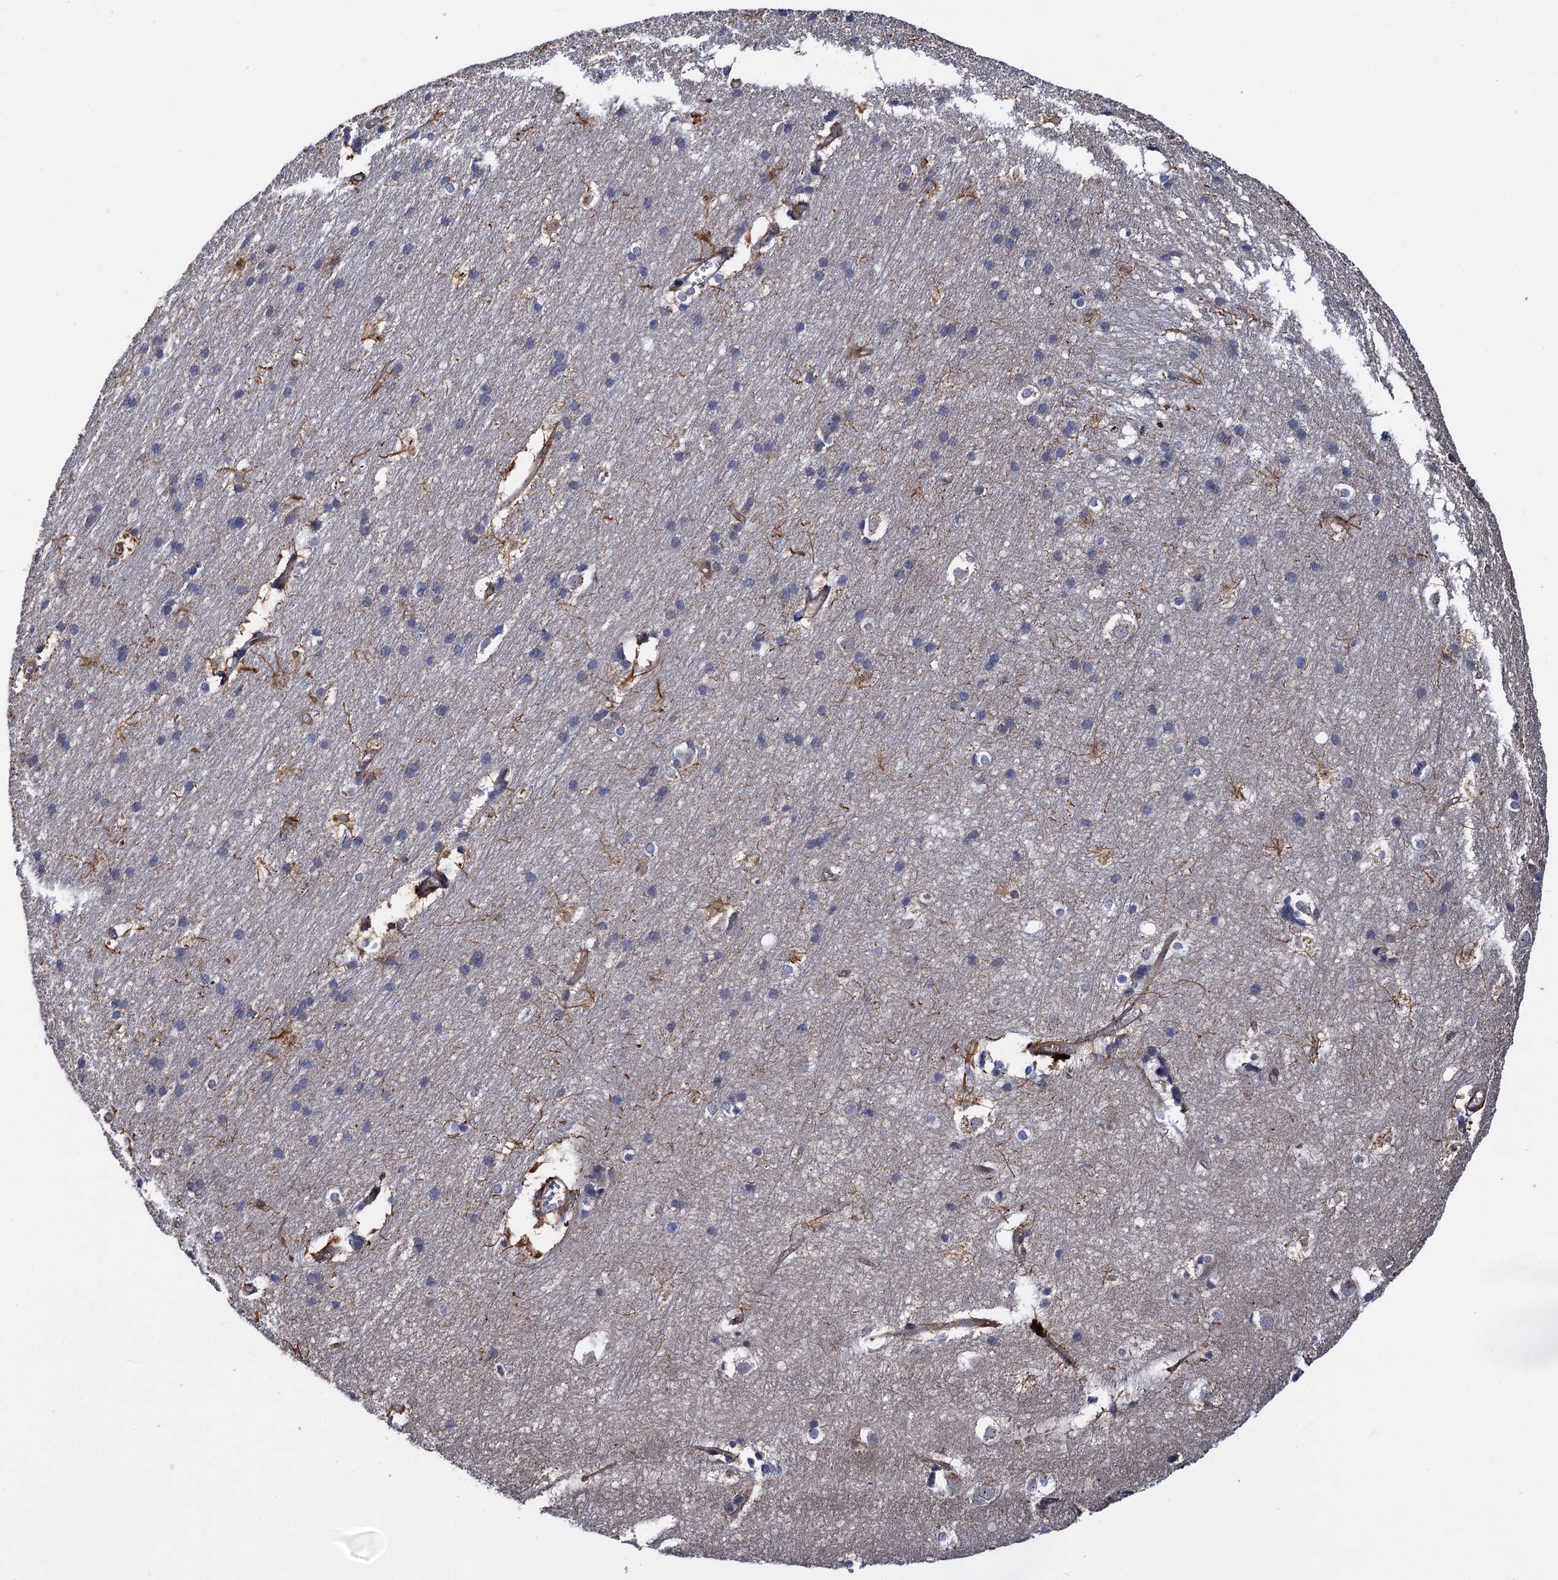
{"staining": {"intensity": "negative", "quantity": "none", "location": "none"}, "tissue": "cerebral cortex", "cell_type": "Endothelial cells", "image_type": "normal", "snomed": [{"axis": "morphology", "description": "Normal tissue, NOS"}, {"axis": "topography", "description": "Cerebral cortex"}], "caption": "Endothelial cells show no significant protein staining in benign cerebral cortex. (DAB immunohistochemistry (IHC) with hematoxylin counter stain).", "gene": "HAUS1", "patient": {"sex": "male", "age": 54}}